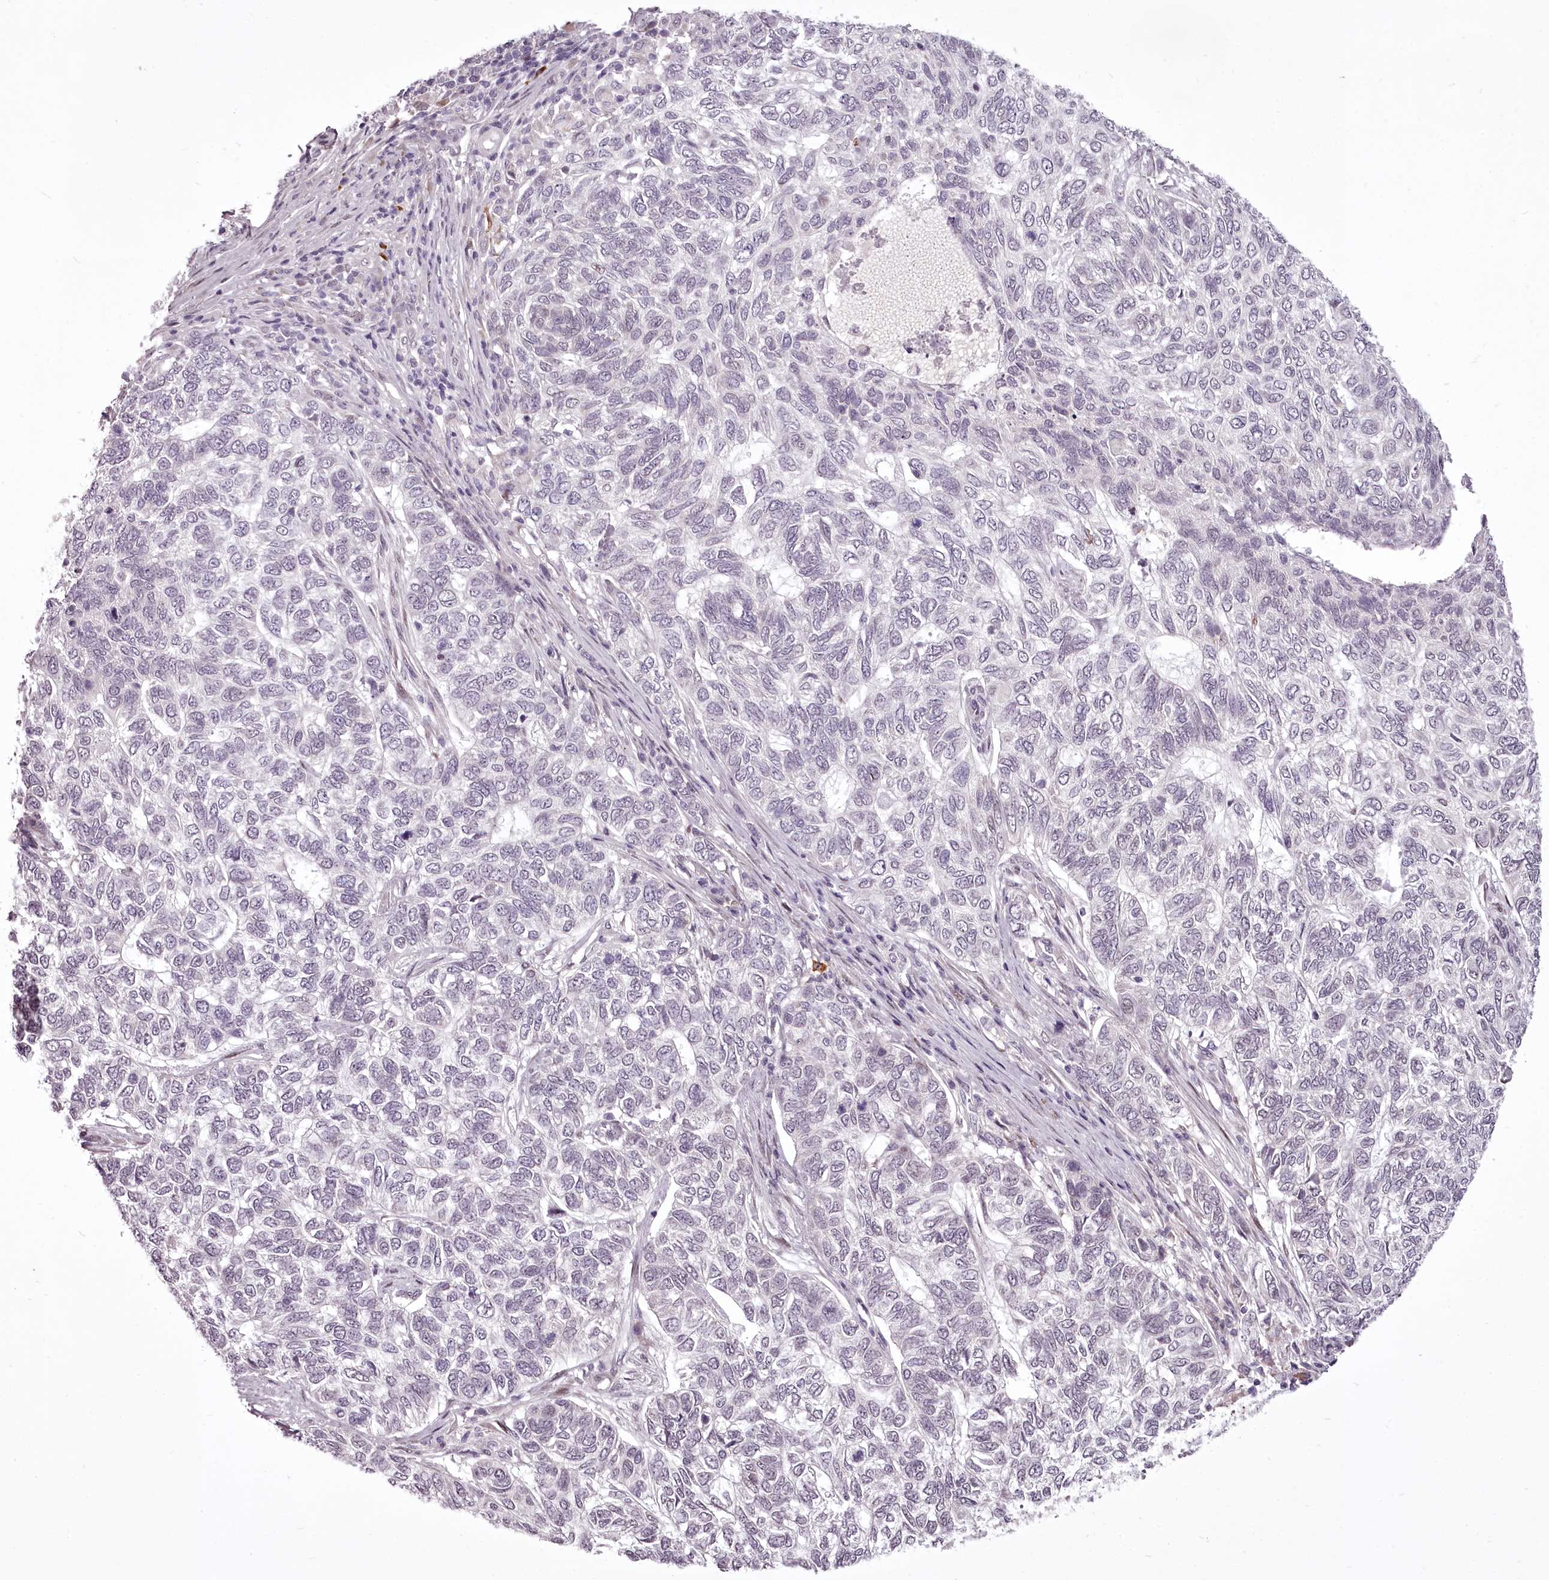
{"staining": {"intensity": "negative", "quantity": "none", "location": "none"}, "tissue": "skin cancer", "cell_type": "Tumor cells", "image_type": "cancer", "snomed": [{"axis": "morphology", "description": "Basal cell carcinoma"}, {"axis": "topography", "description": "Skin"}], "caption": "Human skin cancer (basal cell carcinoma) stained for a protein using IHC exhibits no staining in tumor cells.", "gene": "C1orf56", "patient": {"sex": "female", "age": 65}}